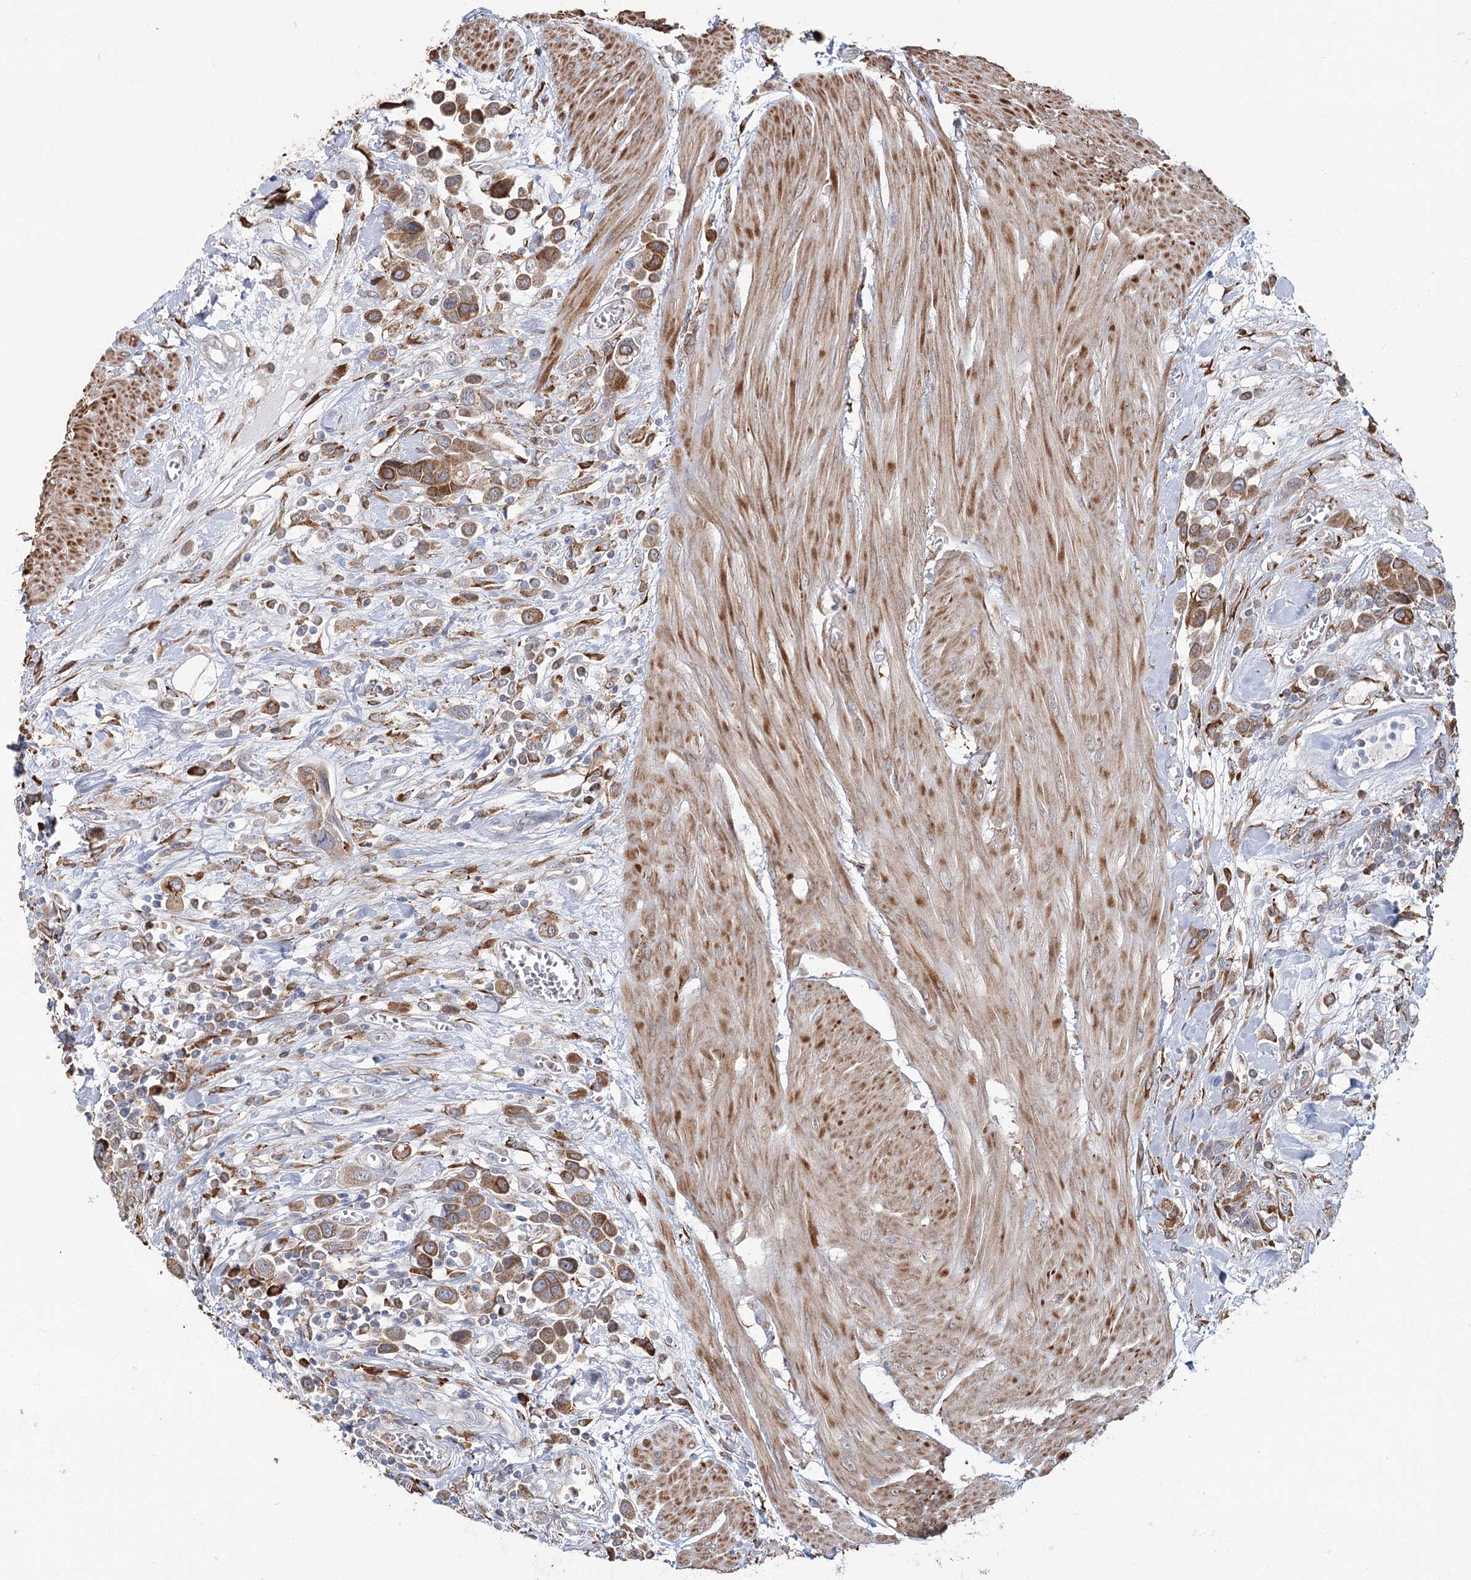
{"staining": {"intensity": "moderate", "quantity": ">75%", "location": "cytoplasmic/membranous"}, "tissue": "urothelial cancer", "cell_type": "Tumor cells", "image_type": "cancer", "snomed": [{"axis": "morphology", "description": "Urothelial carcinoma, High grade"}, {"axis": "topography", "description": "Urinary bladder"}], "caption": "Tumor cells display medium levels of moderate cytoplasmic/membranous expression in about >75% of cells in urothelial carcinoma (high-grade).", "gene": "ZCCHC9", "patient": {"sex": "male", "age": 50}}